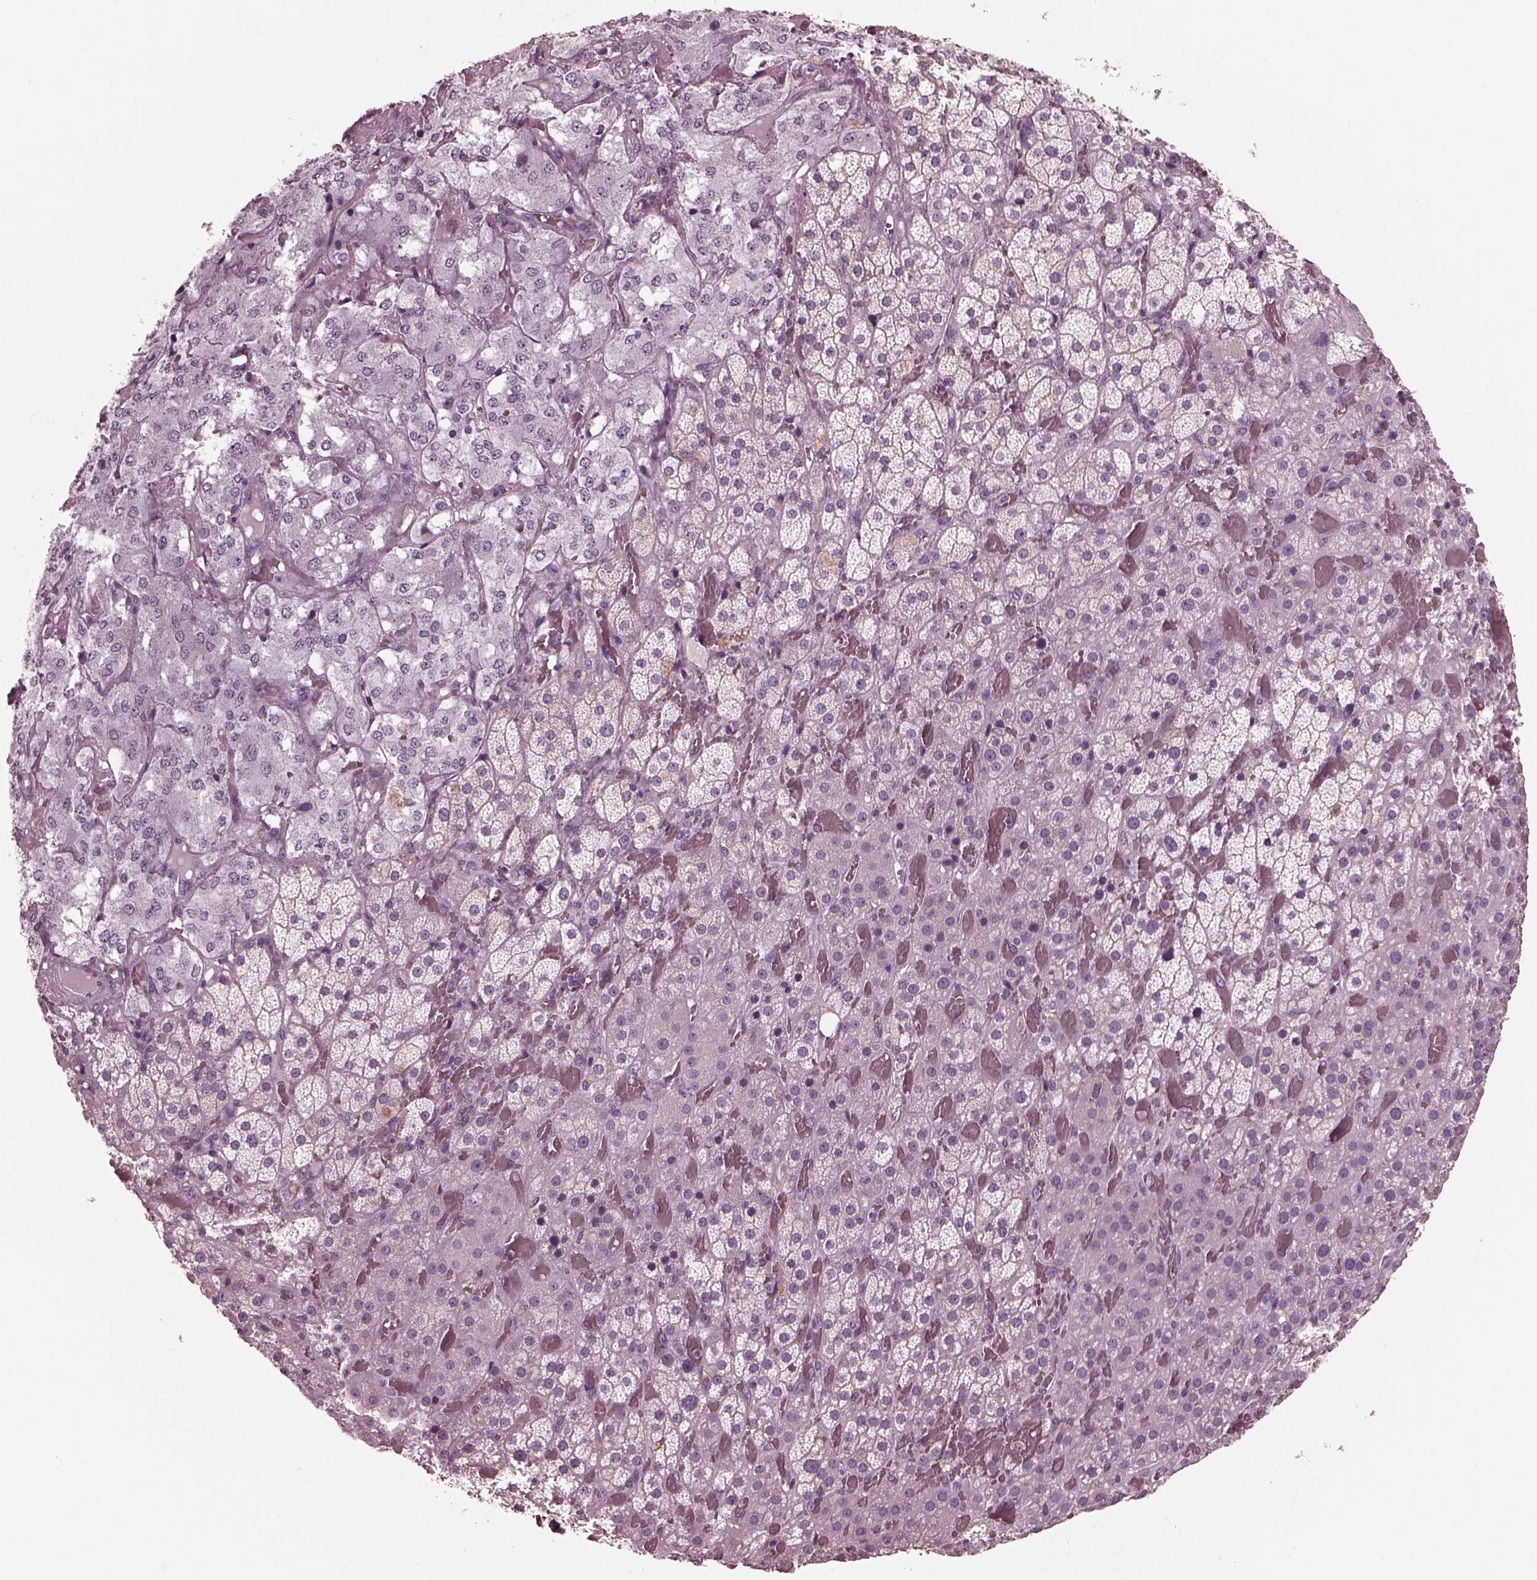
{"staining": {"intensity": "negative", "quantity": "none", "location": "none"}, "tissue": "adrenal gland", "cell_type": "Glandular cells", "image_type": "normal", "snomed": [{"axis": "morphology", "description": "Normal tissue, NOS"}, {"axis": "topography", "description": "Adrenal gland"}], "caption": "The micrograph reveals no significant expression in glandular cells of adrenal gland. (DAB immunohistochemistry visualized using brightfield microscopy, high magnification).", "gene": "CGA", "patient": {"sex": "male", "age": 57}}